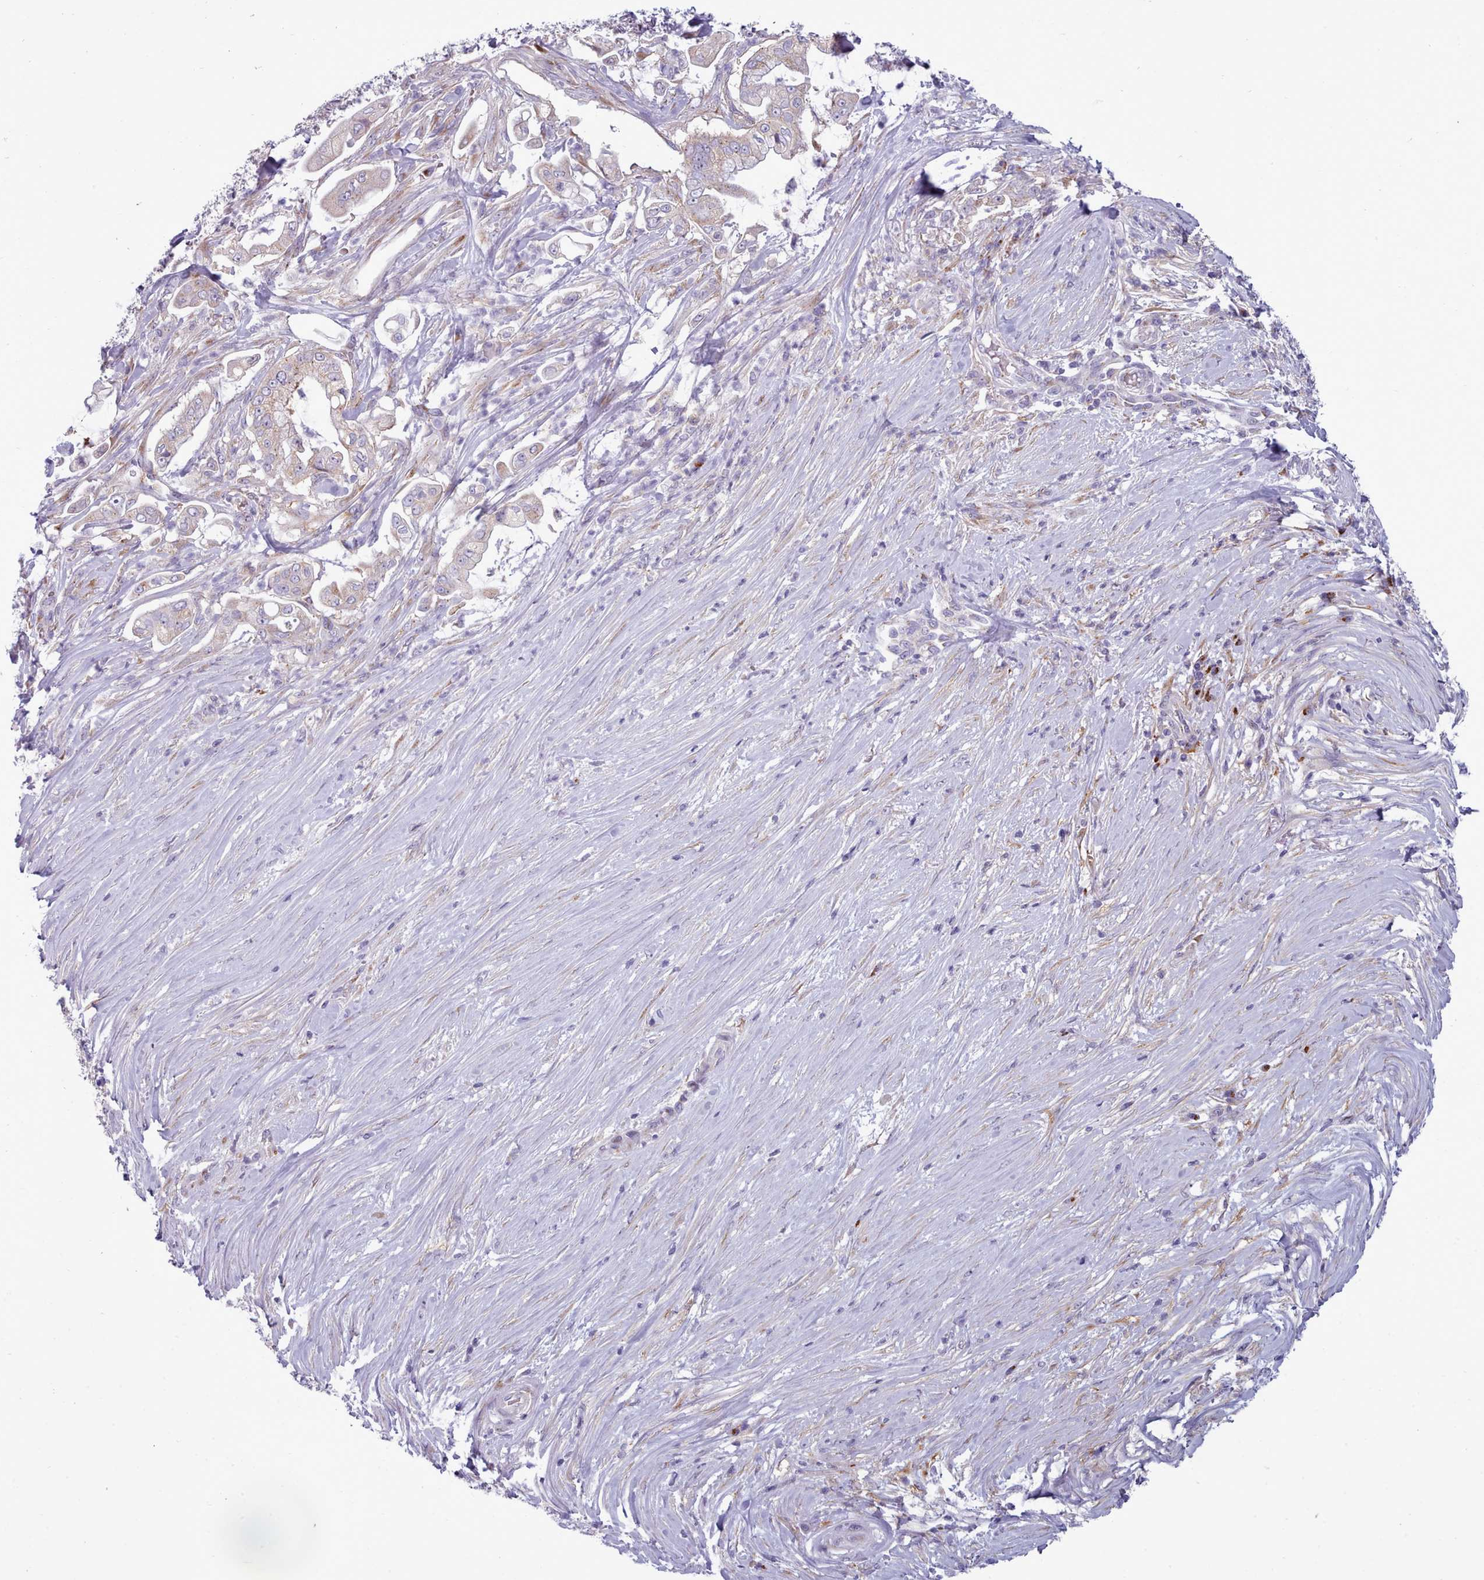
{"staining": {"intensity": "moderate", "quantity": "<25%", "location": "cytoplasmic/membranous"}, "tissue": "pancreatic cancer", "cell_type": "Tumor cells", "image_type": "cancer", "snomed": [{"axis": "morphology", "description": "Adenocarcinoma, NOS"}, {"axis": "topography", "description": "Pancreas"}], "caption": "Protein staining of pancreatic cancer (adenocarcinoma) tissue reveals moderate cytoplasmic/membranous positivity in approximately <25% of tumor cells.", "gene": "MYRFL", "patient": {"sex": "female", "age": 69}}